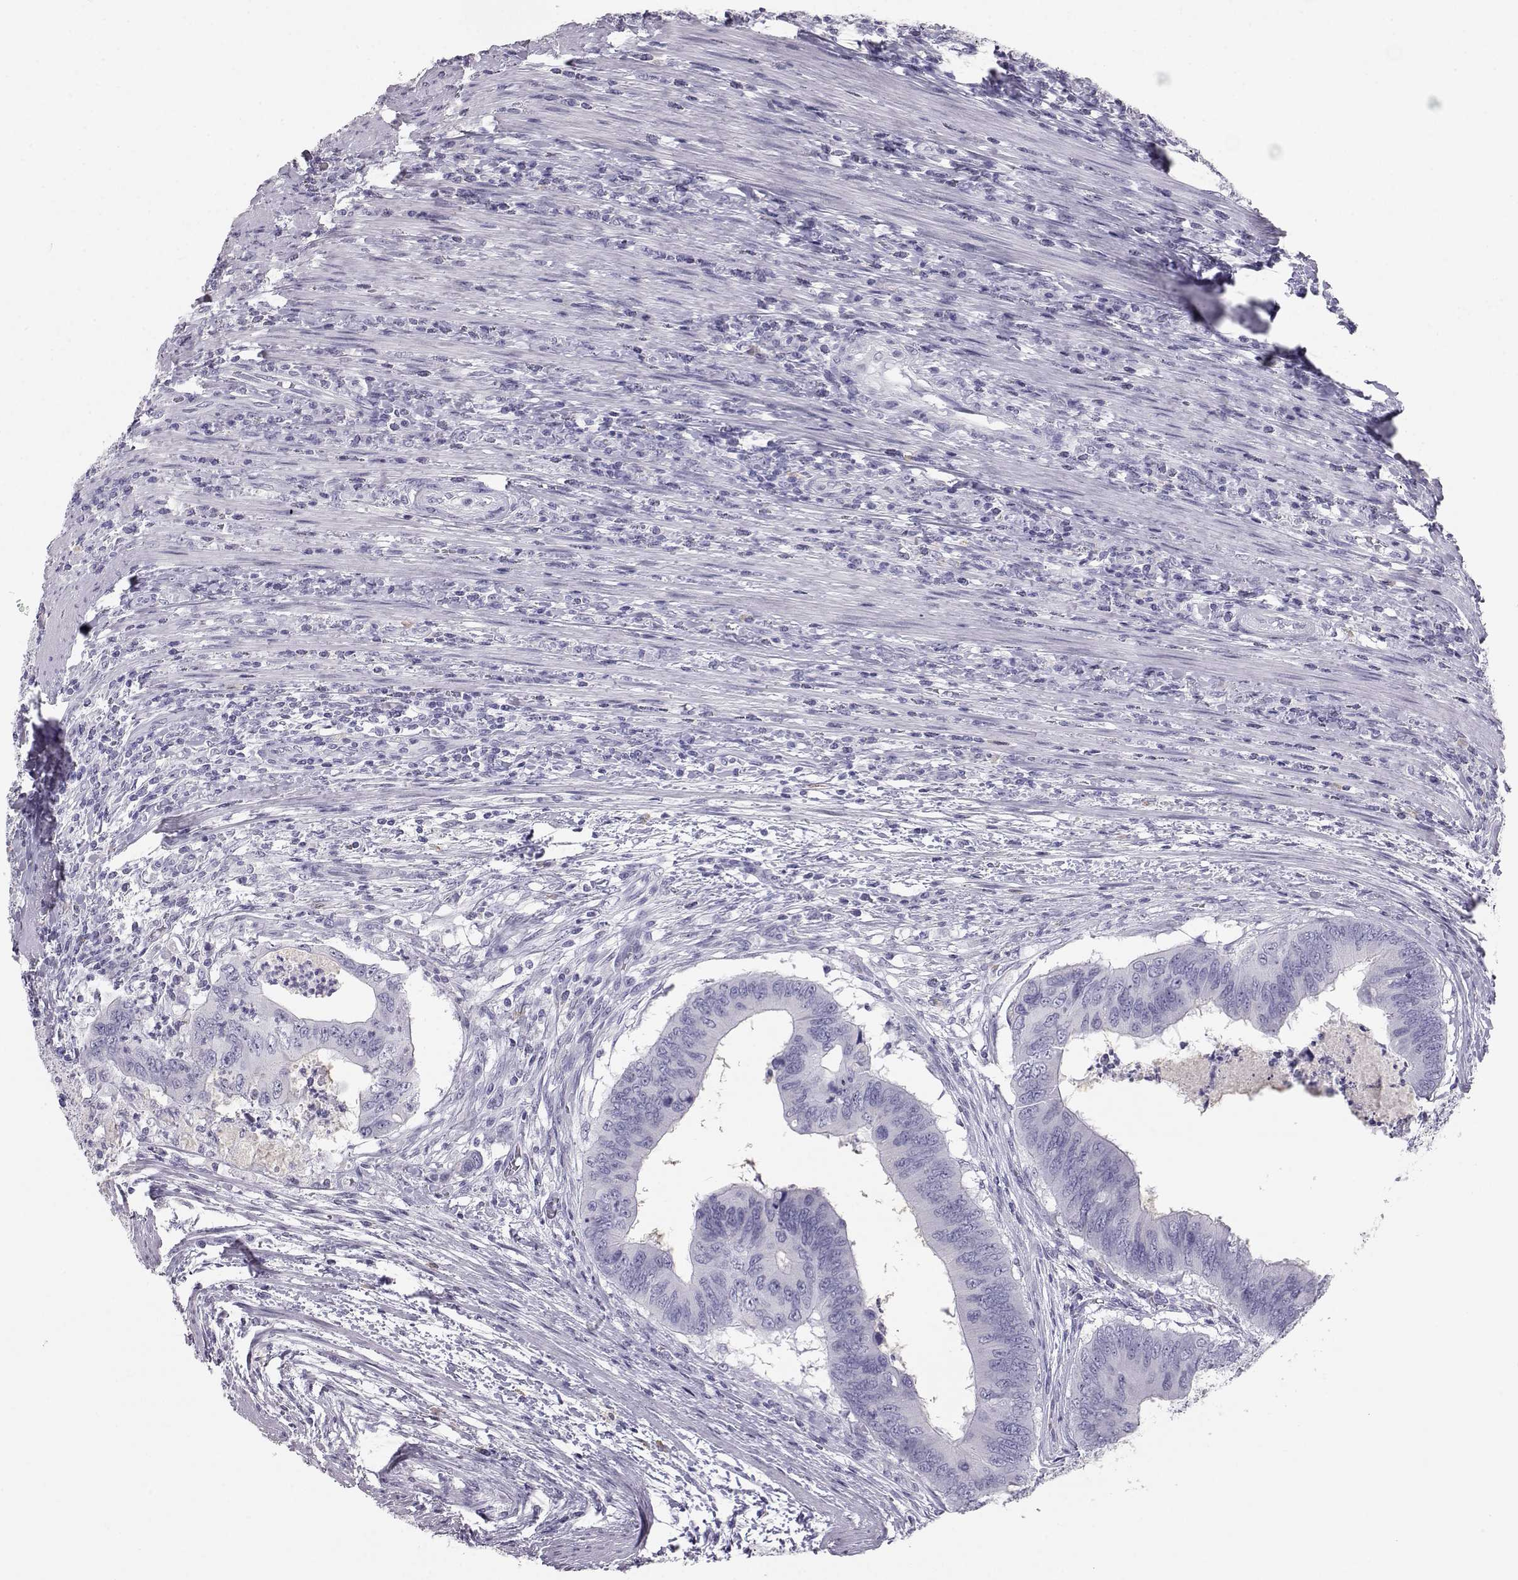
{"staining": {"intensity": "negative", "quantity": "none", "location": "none"}, "tissue": "colorectal cancer", "cell_type": "Tumor cells", "image_type": "cancer", "snomed": [{"axis": "morphology", "description": "Adenocarcinoma, NOS"}, {"axis": "topography", "description": "Colon"}], "caption": "High magnification brightfield microscopy of colorectal cancer stained with DAB (brown) and counterstained with hematoxylin (blue): tumor cells show no significant staining.", "gene": "ITLN2", "patient": {"sex": "male", "age": 53}}